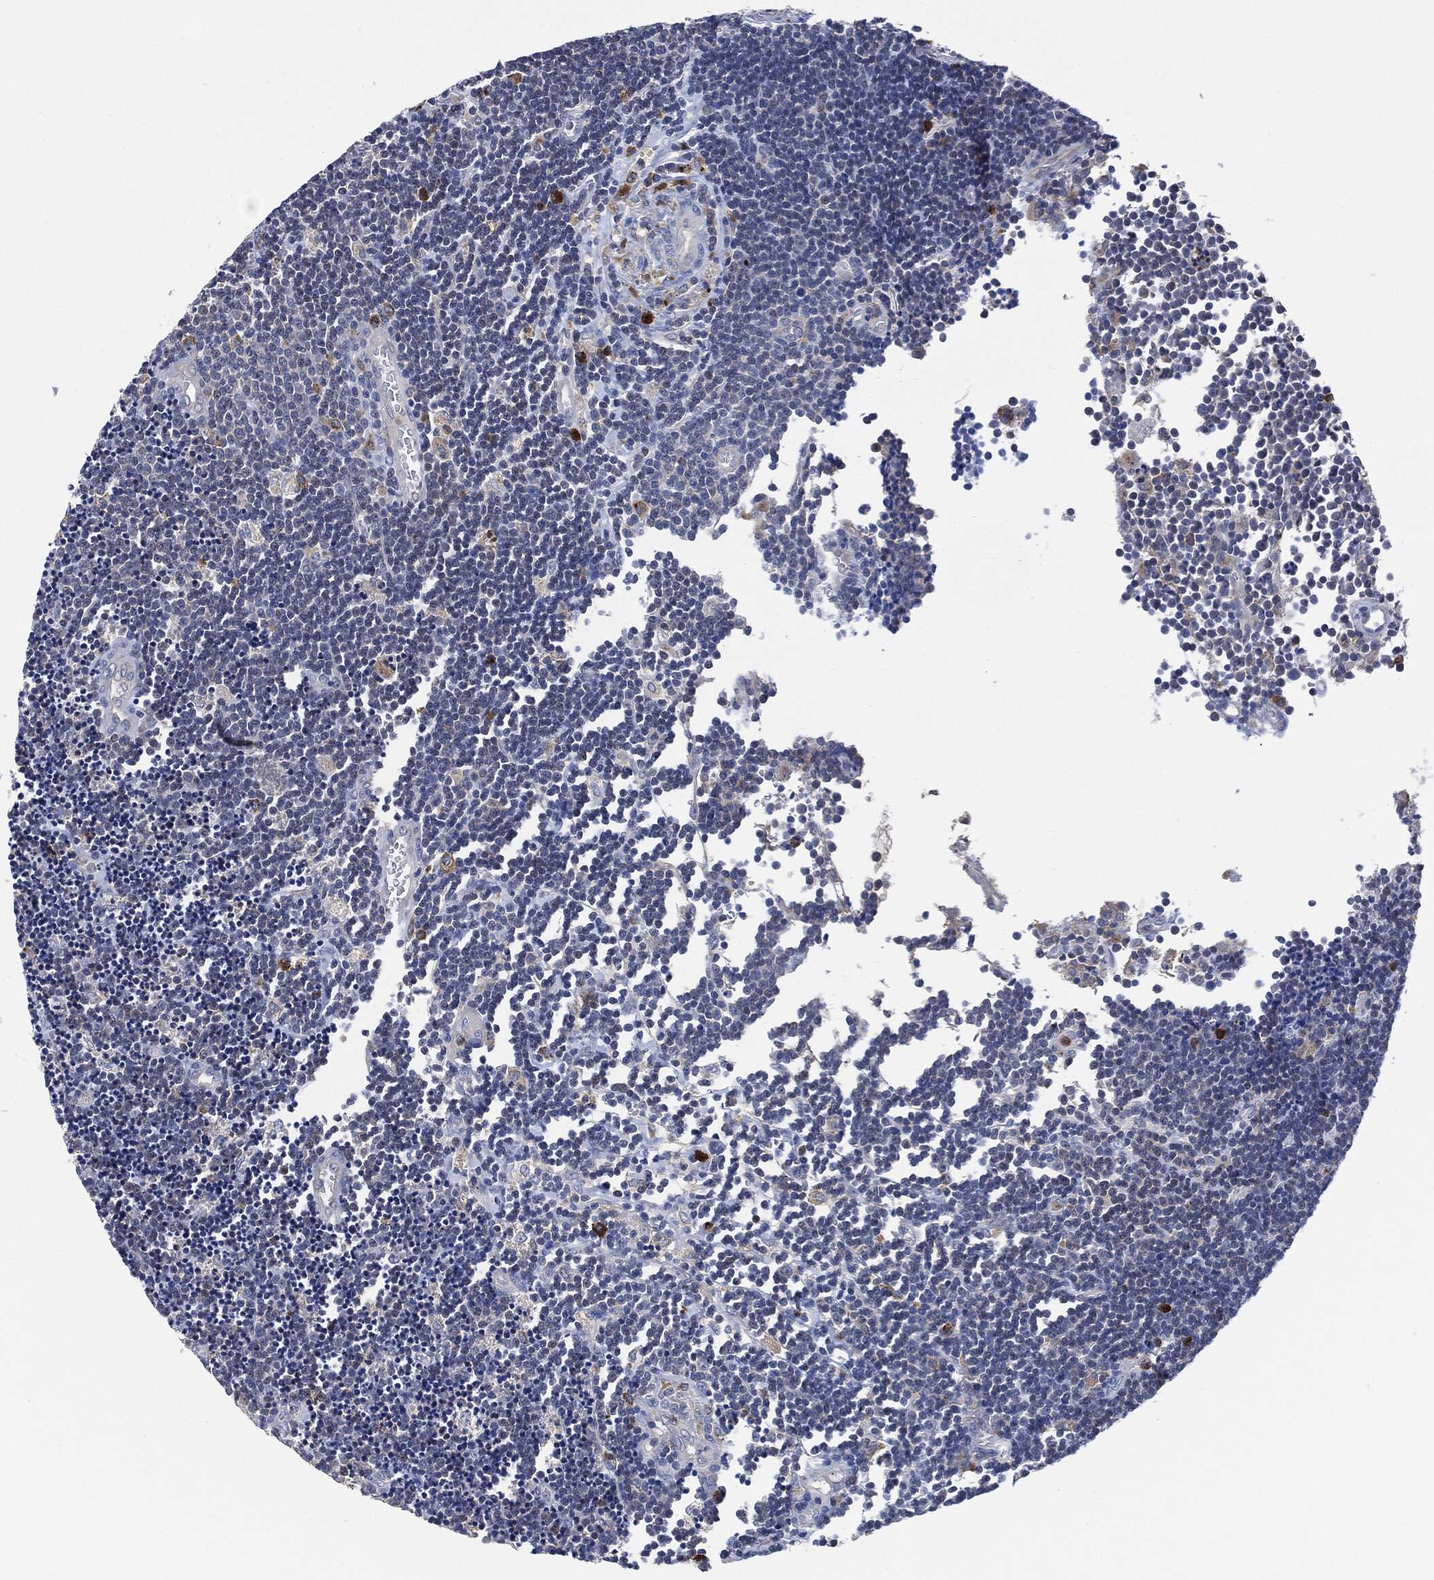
{"staining": {"intensity": "negative", "quantity": "none", "location": "none"}, "tissue": "lymphoma", "cell_type": "Tumor cells", "image_type": "cancer", "snomed": [{"axis": "morphology", "description": "Malignant lymphoma, non-Hodgkin's type, Low grade"}, {"axis": "topography", "description": "Brain"}], "caption": "This histopathology image is of malignant lymphoma, non-Hodgkin's type (low-grade) stained with immunohistochemistry (IHC) to label a protein in brown with the nuclei are counter-stained blue. There is no positivity in tumor cells. (Brightfield microscopy of DAB (3,3'-diaminobenzidine) IHC at high magnification).", "gene": "VSIG4", "patient": {"sex": "female", "age": 66}}